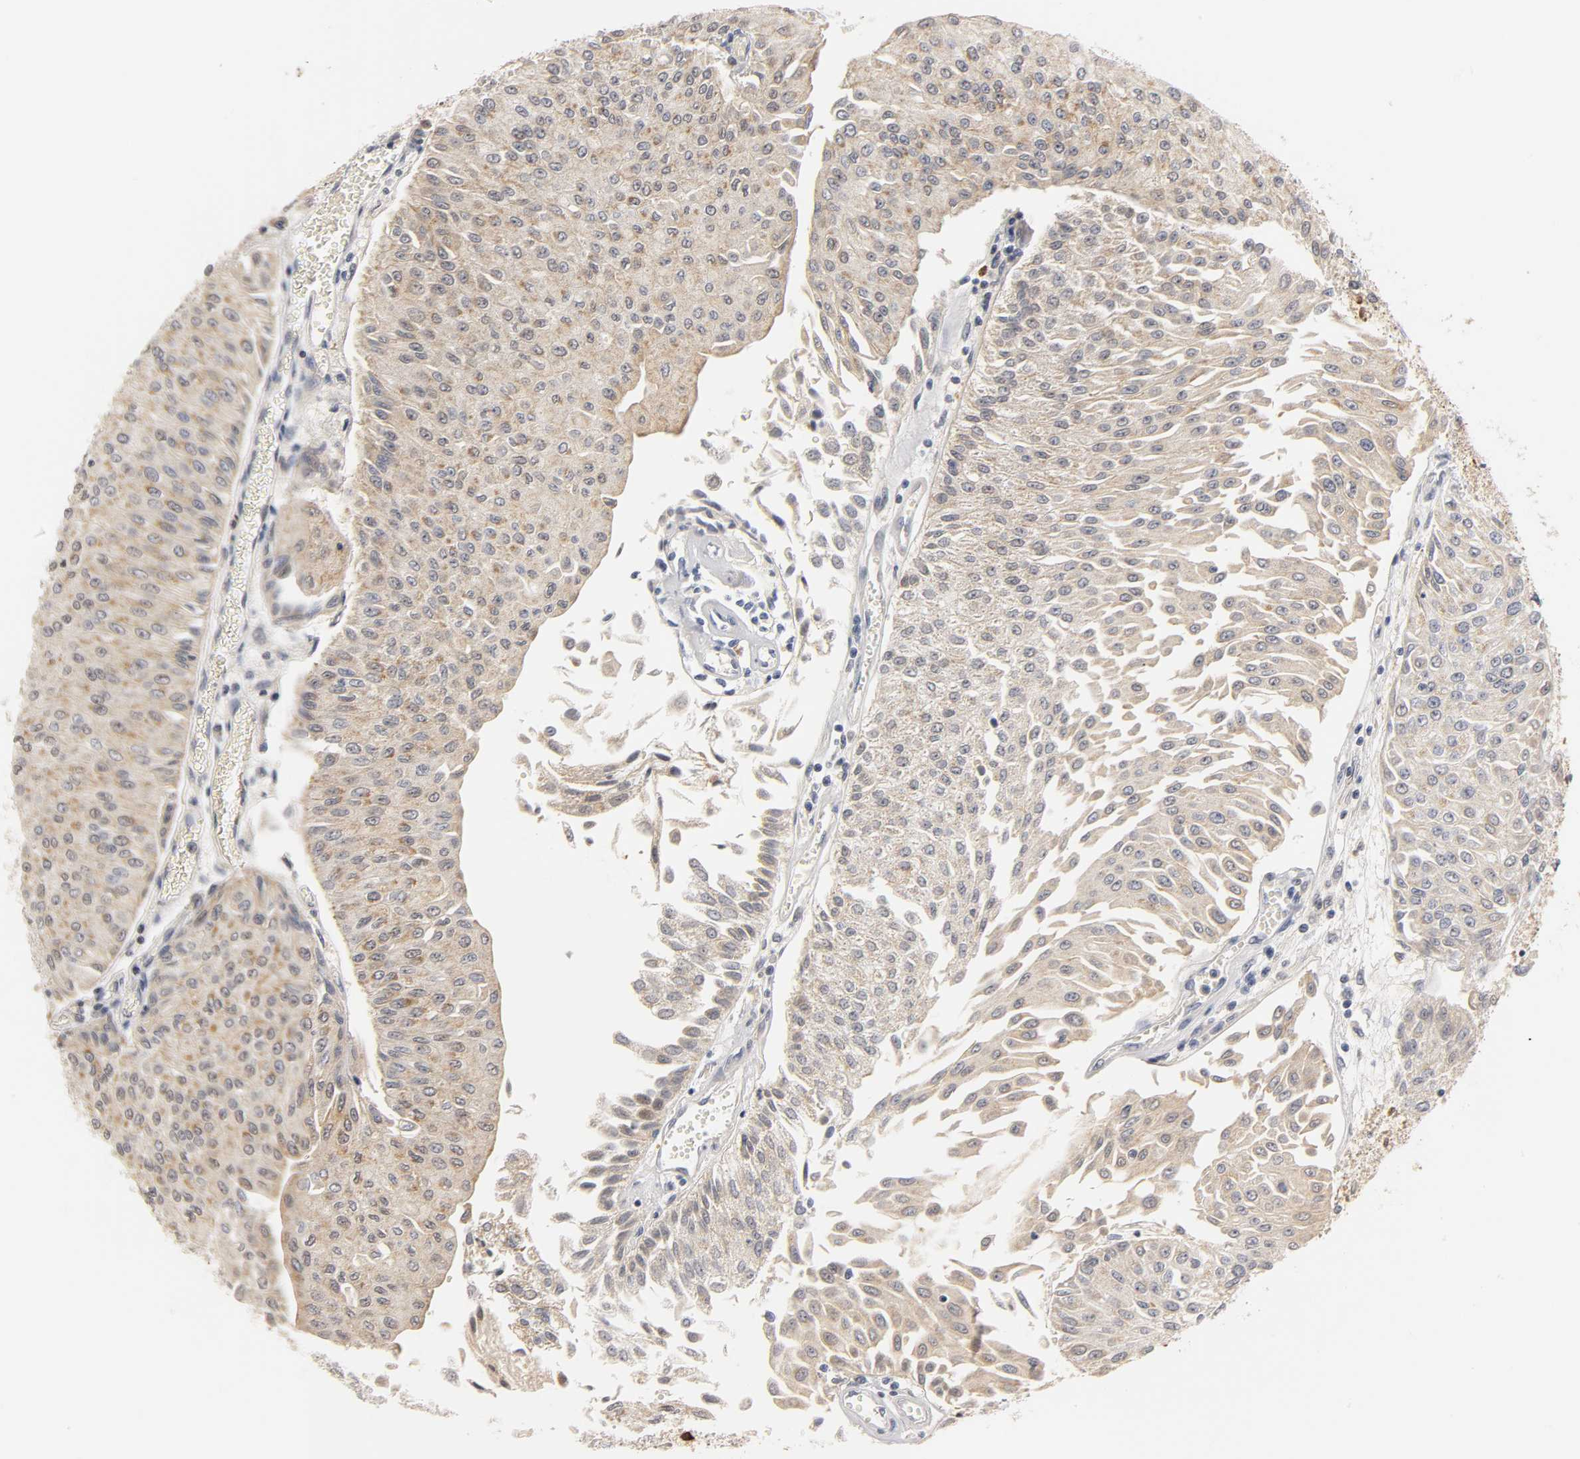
{"staining": {"intensity": "moderate", "quantity": ">75%", "location": "cytoplasmic/membranous"}, "tissue": "urothelial cancer", "cell_type": "Tumor cells", "image_type": "cancer", "snomed": [{"axis": "morphology", "description": "Urothelial carcinoma, Low grade"}, {"axis": "topography", "description": "Urinary bladder"}], "caption": "Immunohistochemical staining of low-grade urothelial carcinoma reveals medium levels of moderate cytoplasmic/membranous protein staining in about >75% of tumor cells.", "gene": "GSTZ1", "patient": {"sex": "male", "age": 86}}